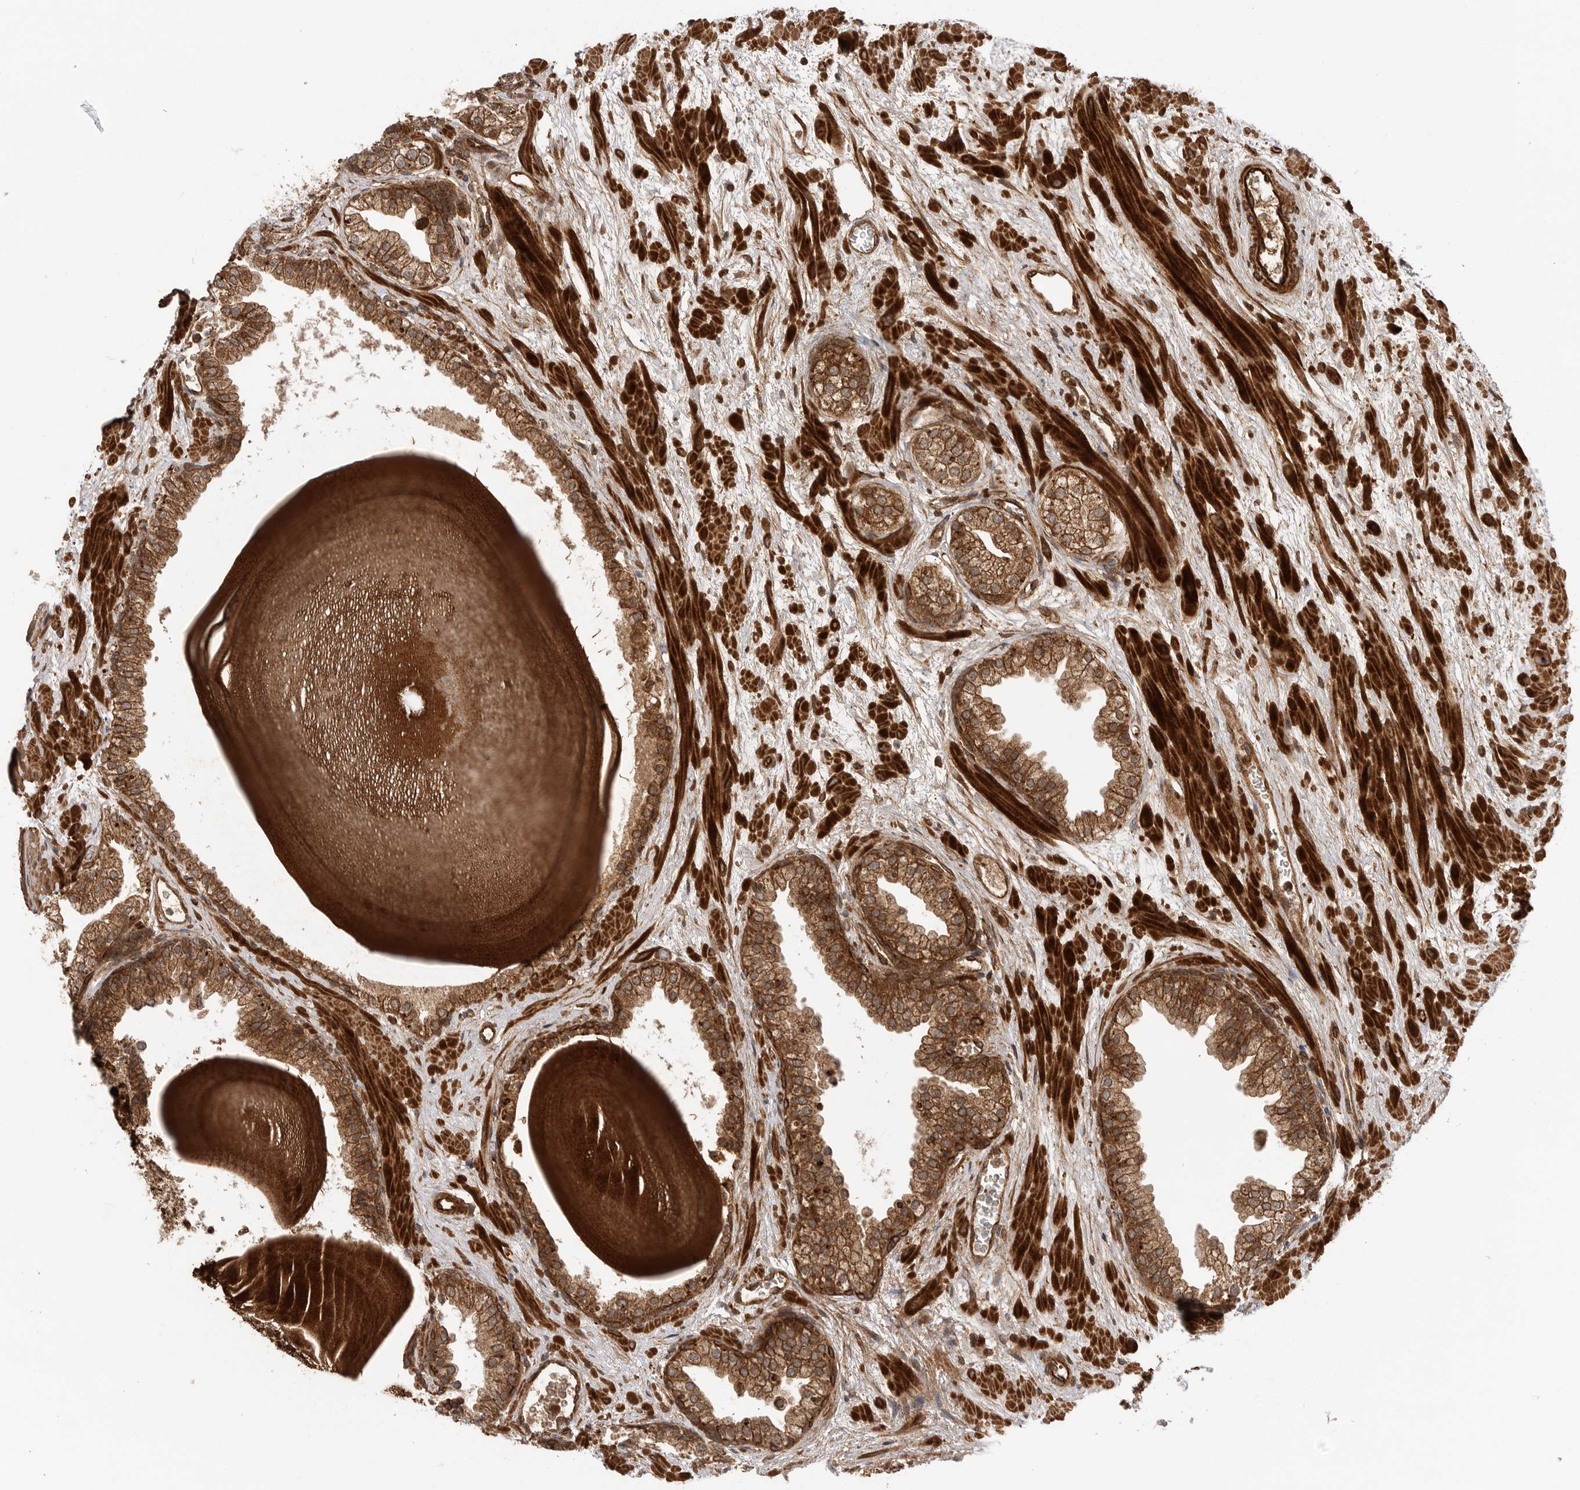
{"staining": {"intensity": "strong", "quantity": ">75%", "location": "cytoplasmic/membranous"}, "tissue": "prostate", "cell_type": "Glandular cells", "image_type": "normal", "snomed": [{"axis": "morphology", "description": "Normal tissue, NOS"}, {"axis": "topography", "description": "Prostate"}], "caption": "Protein expression analysis of benign human prostate reveals strong cytoplasmic/membranous expression in approximately >75% of glandular cells. (DAB (3,3'-diaminobenzidine) IHC, brown staining for protein, blue staining for nuclei).", "gene": "PRDX4", "patient": {"sex": "male", "age": 48}}